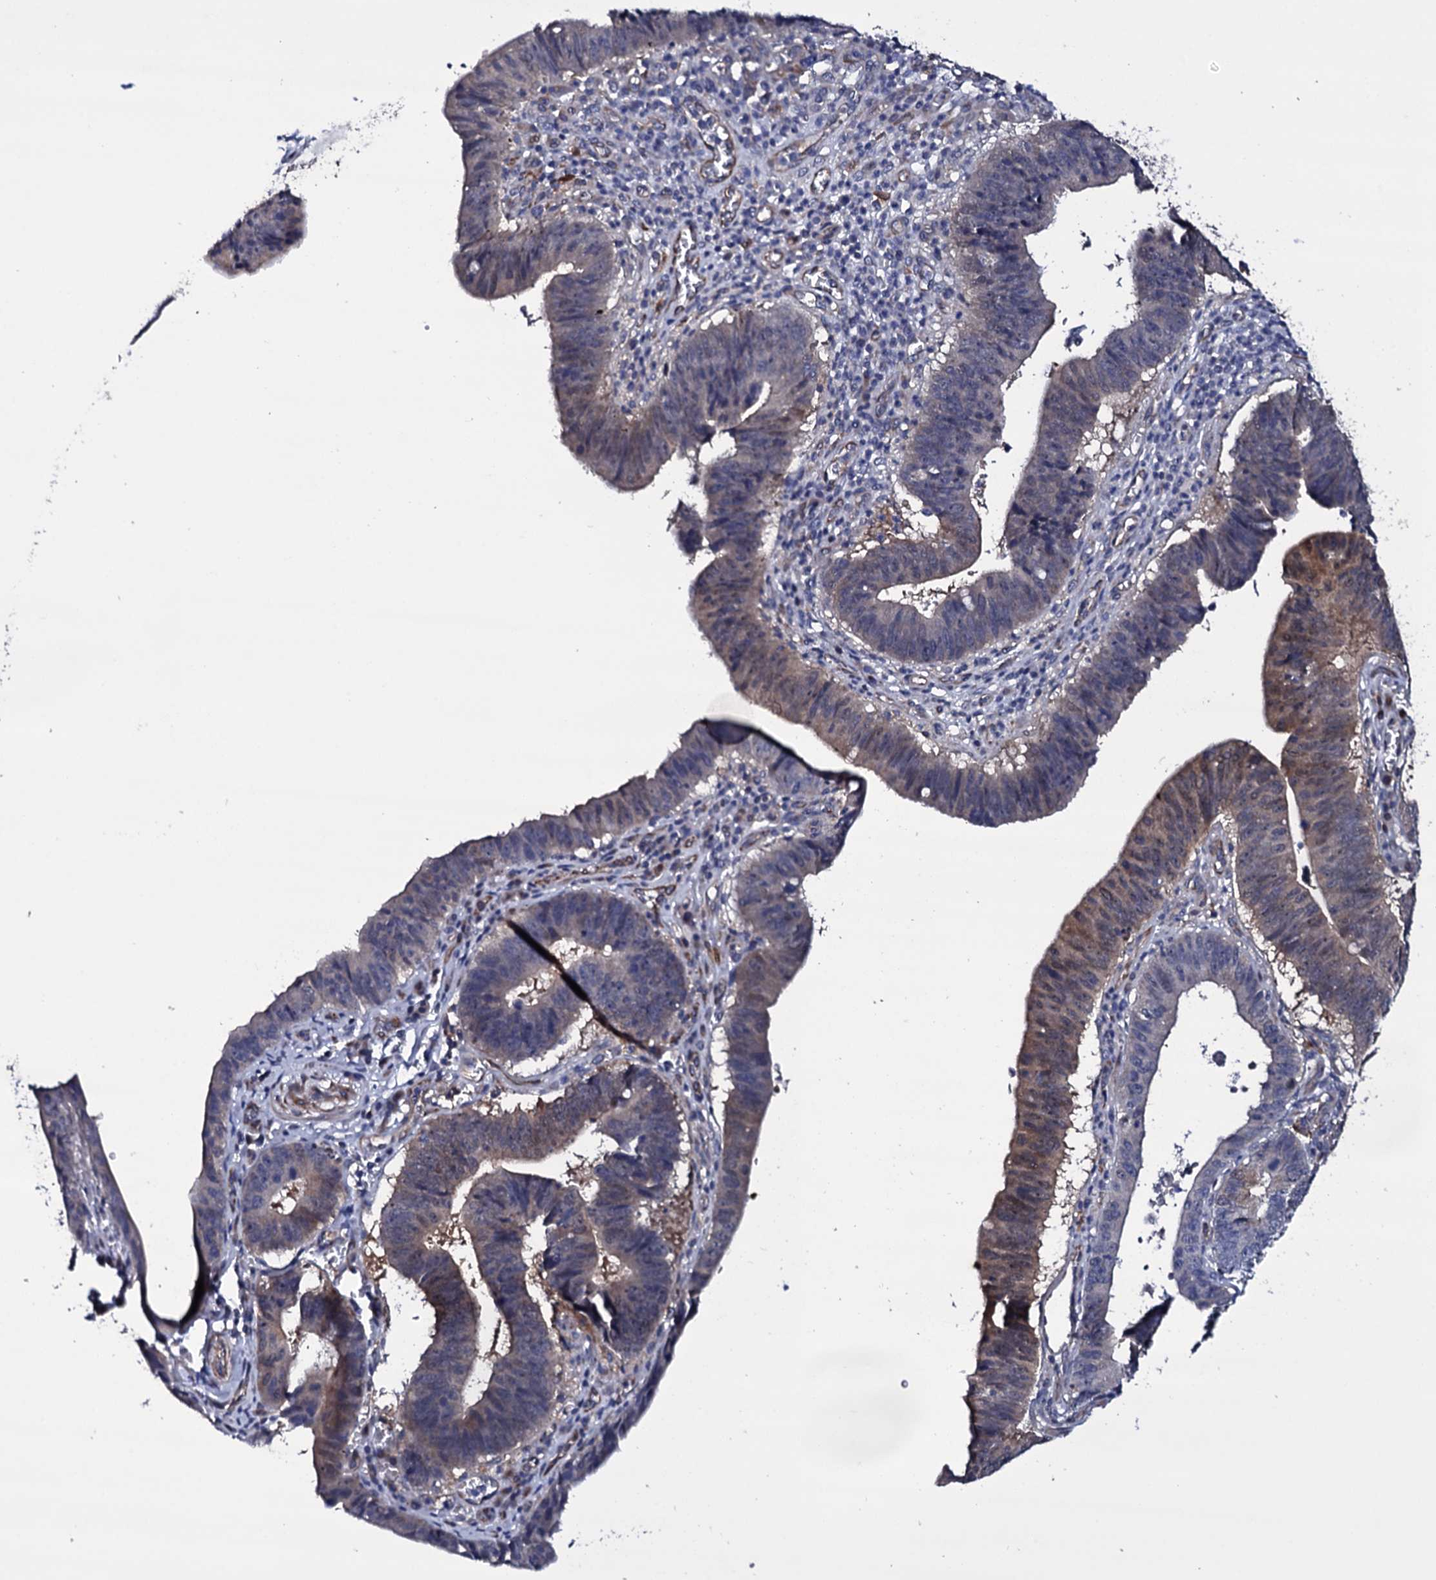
{"staining": {"intensity": "moderate", "quantity": "<25%", "location": "cytoplasmic/membranous,nuclear"}, "tissue": "stomach cancer", "cell_type": "Tumor cells", "image_type": "cancer", "snomed": [{"axis": "morphology", "description": "Adenocarcinoma, NOS"}, {"axis": "topography", "description": "Stomach"}], "caption": "A brown stain labels moderate cytoplasmic/membranous and nuclear expression of a protein in stomach cancer tumor cells.", "gene": "BCL2L14", "patient": {"sex": "male", "age": 59}}